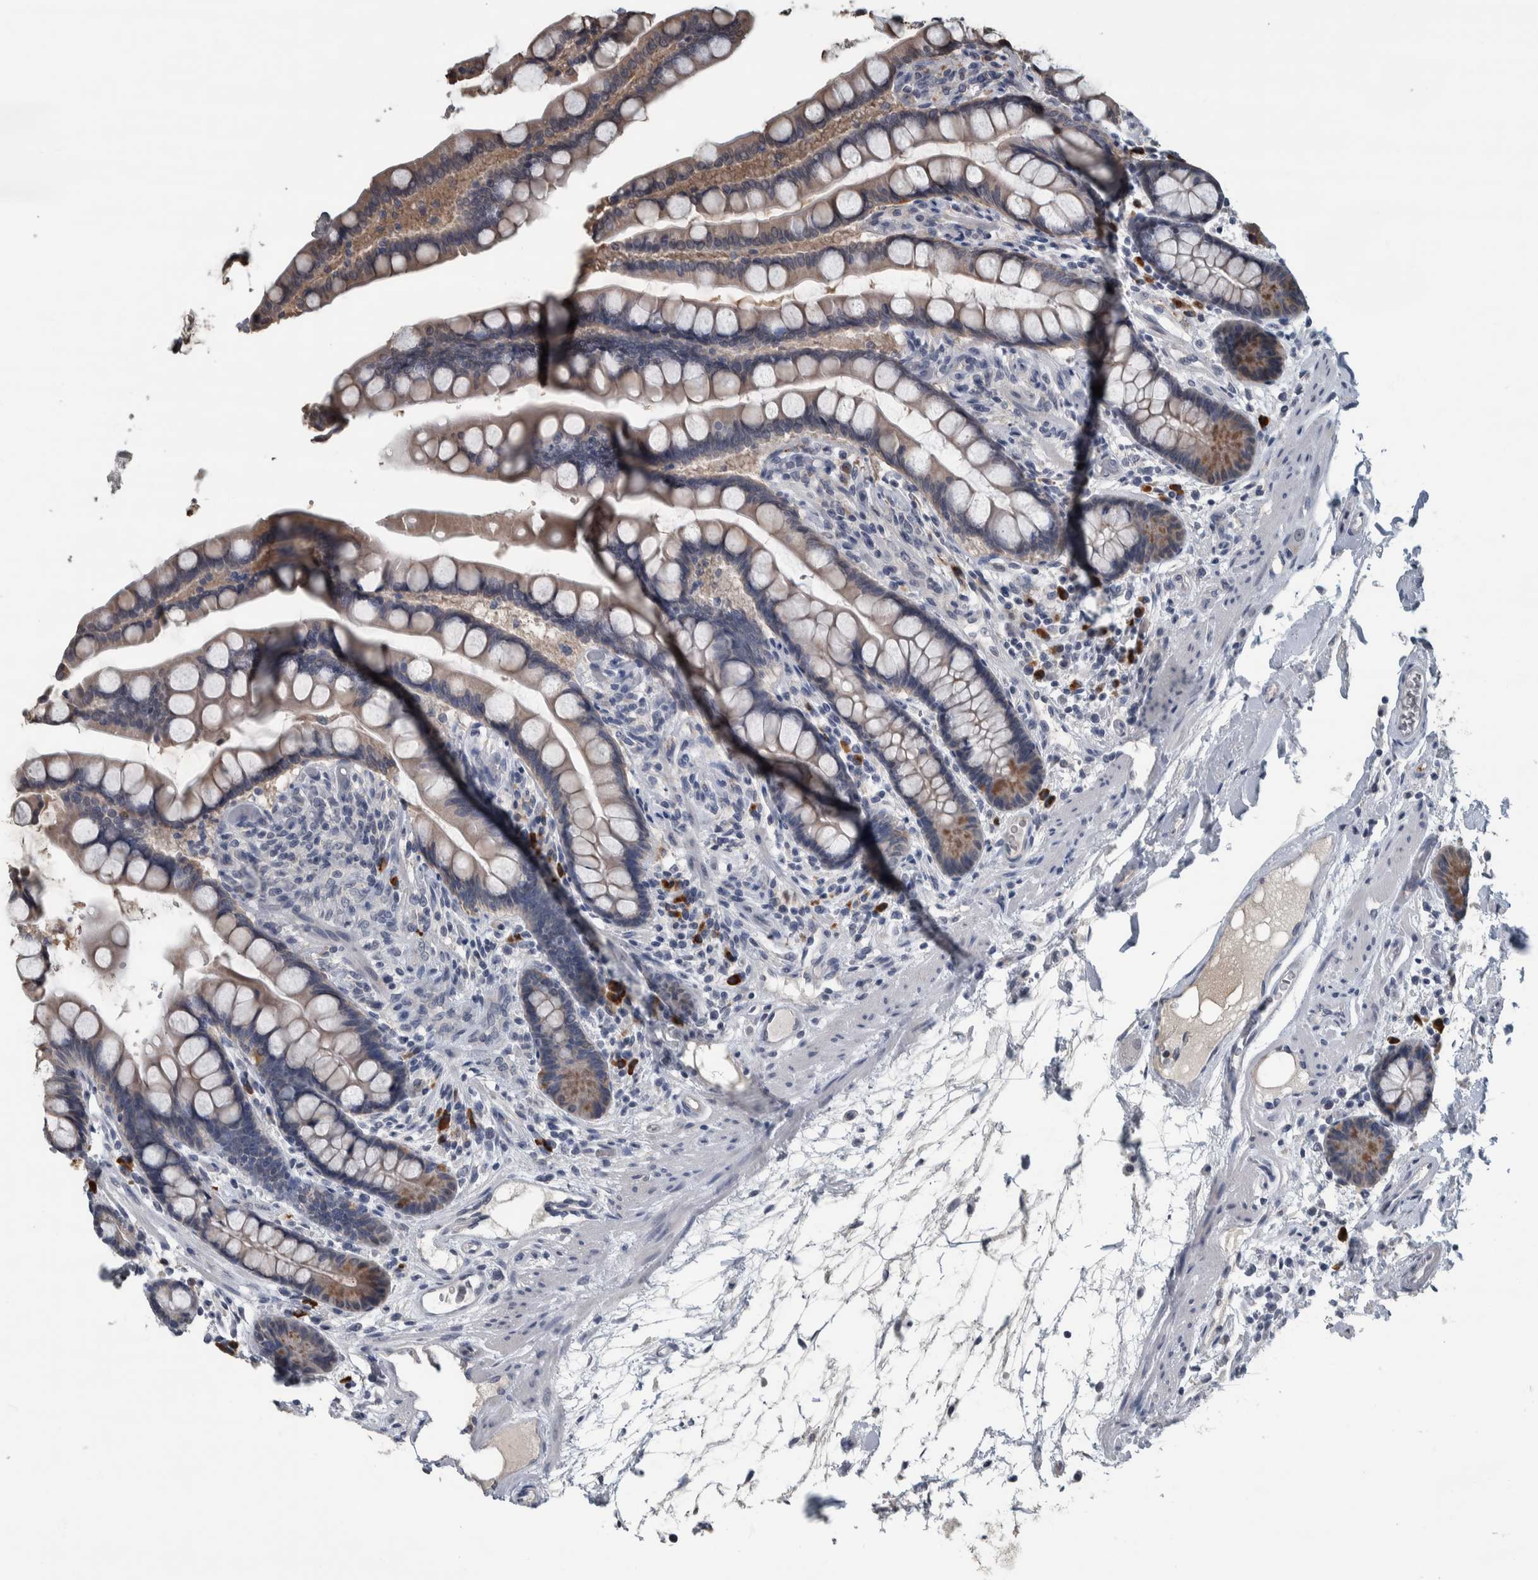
{"staining": {"intensity": "negative", "quantity": "none", "location": "none"}, "tissue": "colon", "cell_type": "Endothelial cells", "image_type": "normal", "snomed": [{"axis": "morphology", "description": "Normal tissue, NOS"}, {"axis": "topography", "description": "Colon"}], "caption": "Human colon stained for a protein using immunohistochemistry shows no expression in endothelial cells.", "gene": "CAVIN4", "patient": {"sex": "male", "age": 73}}